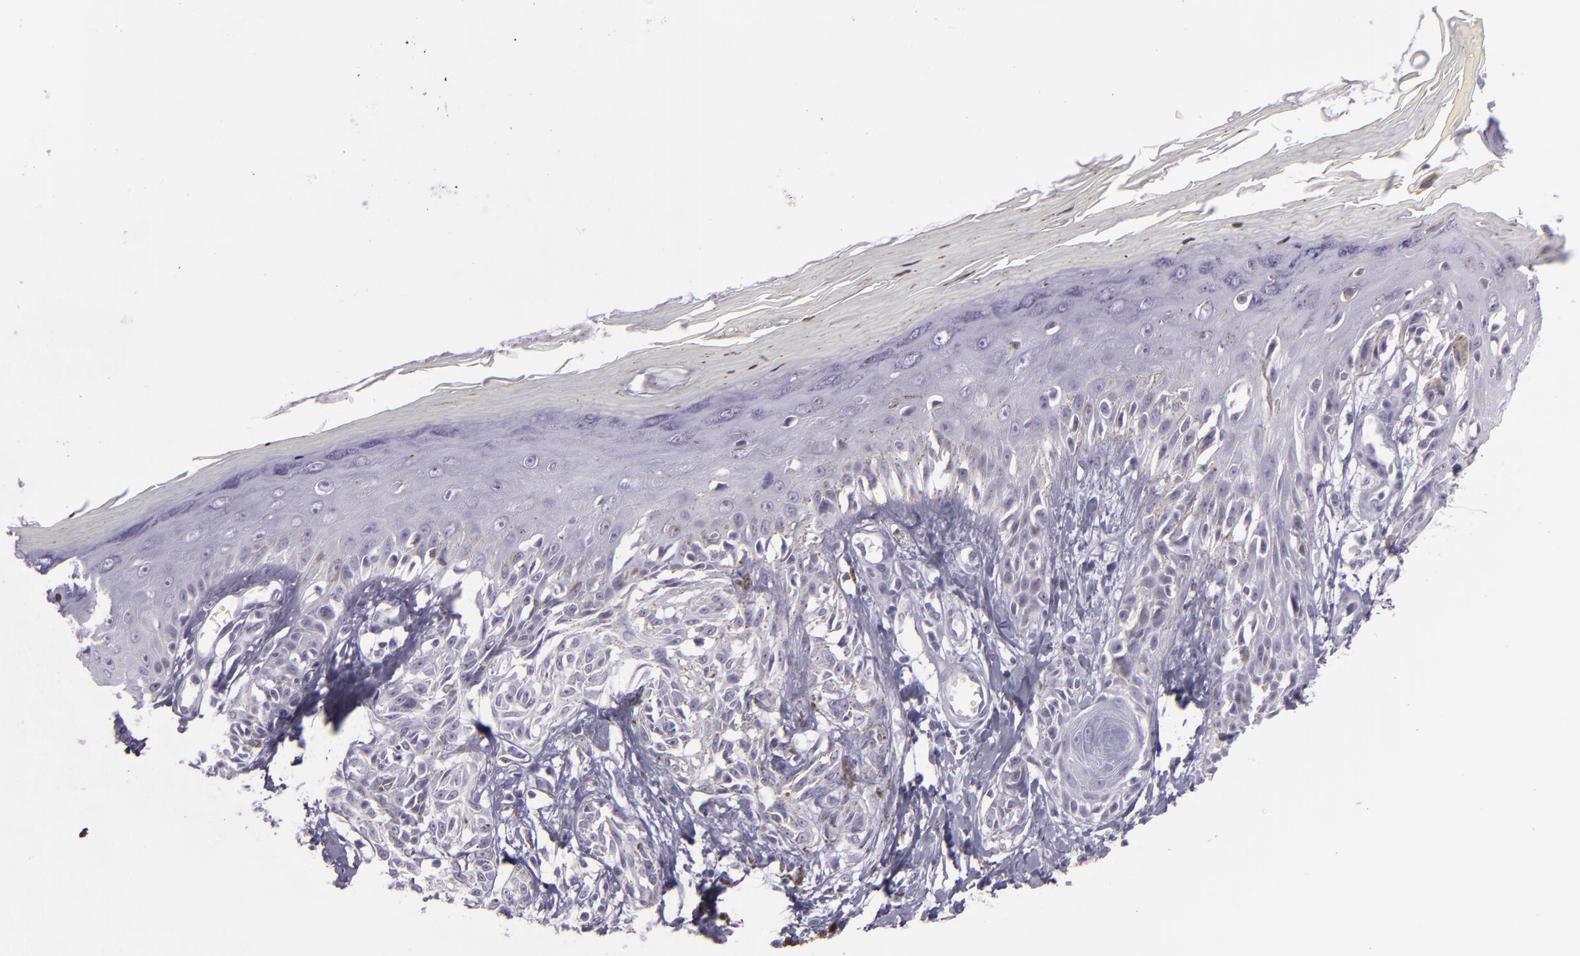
{"staining": {"intensity": "negative", "quantity": "none", "location": "none"}, "tissue": "melanoma", "cell_type": "Tumor cells", "image_type": "cancer", "snomed": [{"axis": "morphology", "description": "Malignant melanoma, NOS"}, {"axis": "topography", "description": "Skin"}], "caption": "Human malignant melanoma stained for a protein using IHC demonstrates no staining in tumor cells.", "gene": "MCM3", "patient": {"sex": "female", "age": 77}}